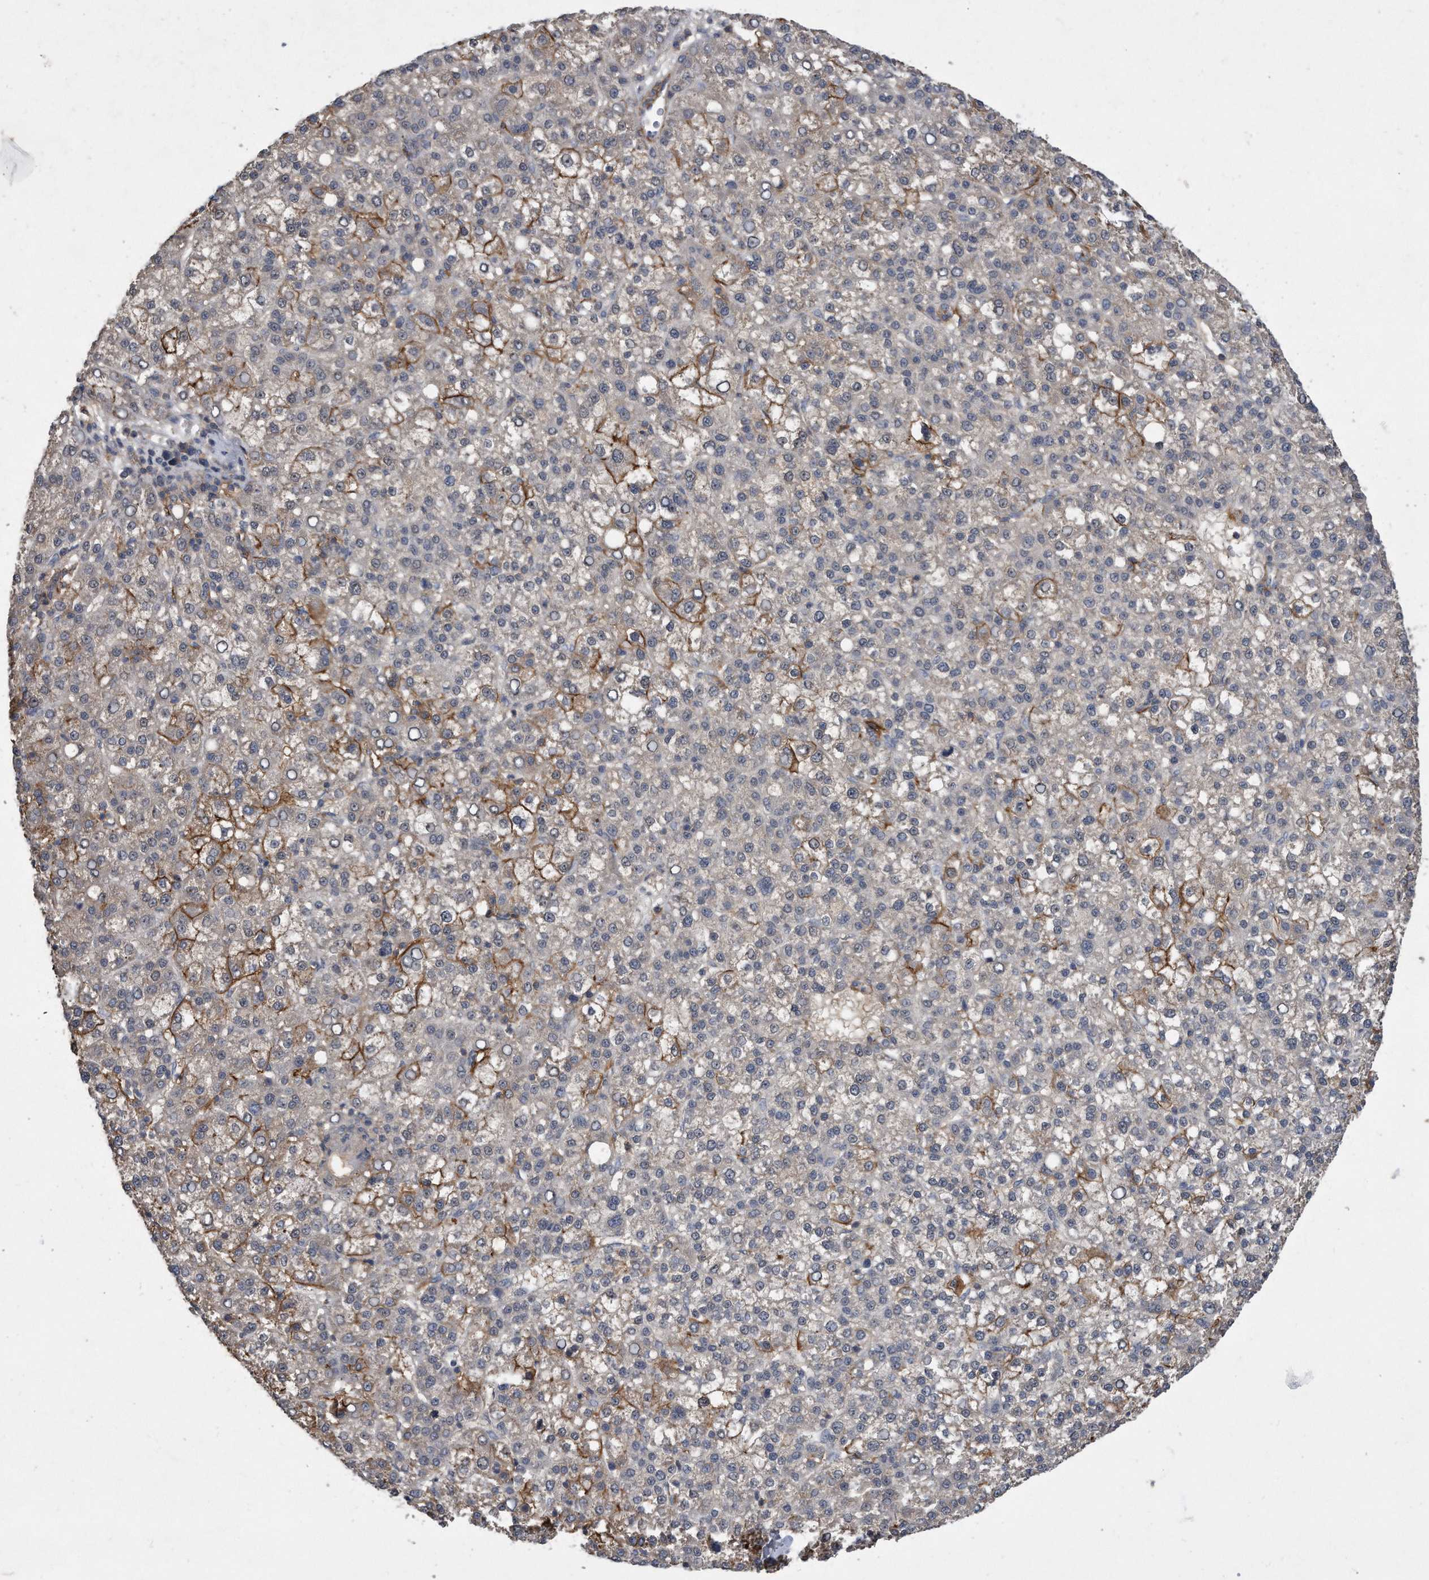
{"staining": {"intensity": "moderate", "quantity": "<25%", "location": "cytoplasmic/membranous"}, "tissue": "liver cancer", "cell_type": "Tumor cells", "image_type": "cancer", "snomed": [{"axis": "morphology", "description": "Carcinoma, Hepatocellular, NOS"}, {"axis": "topography", "description": "Liver"}], "caption": "IHC of human liver cancer shows low levels of moderate cytoplasmic/membranous expression in about <25% of tumor cells.", "gene": "PGBD2", "patient": {"sex": "female", "age": 58}}